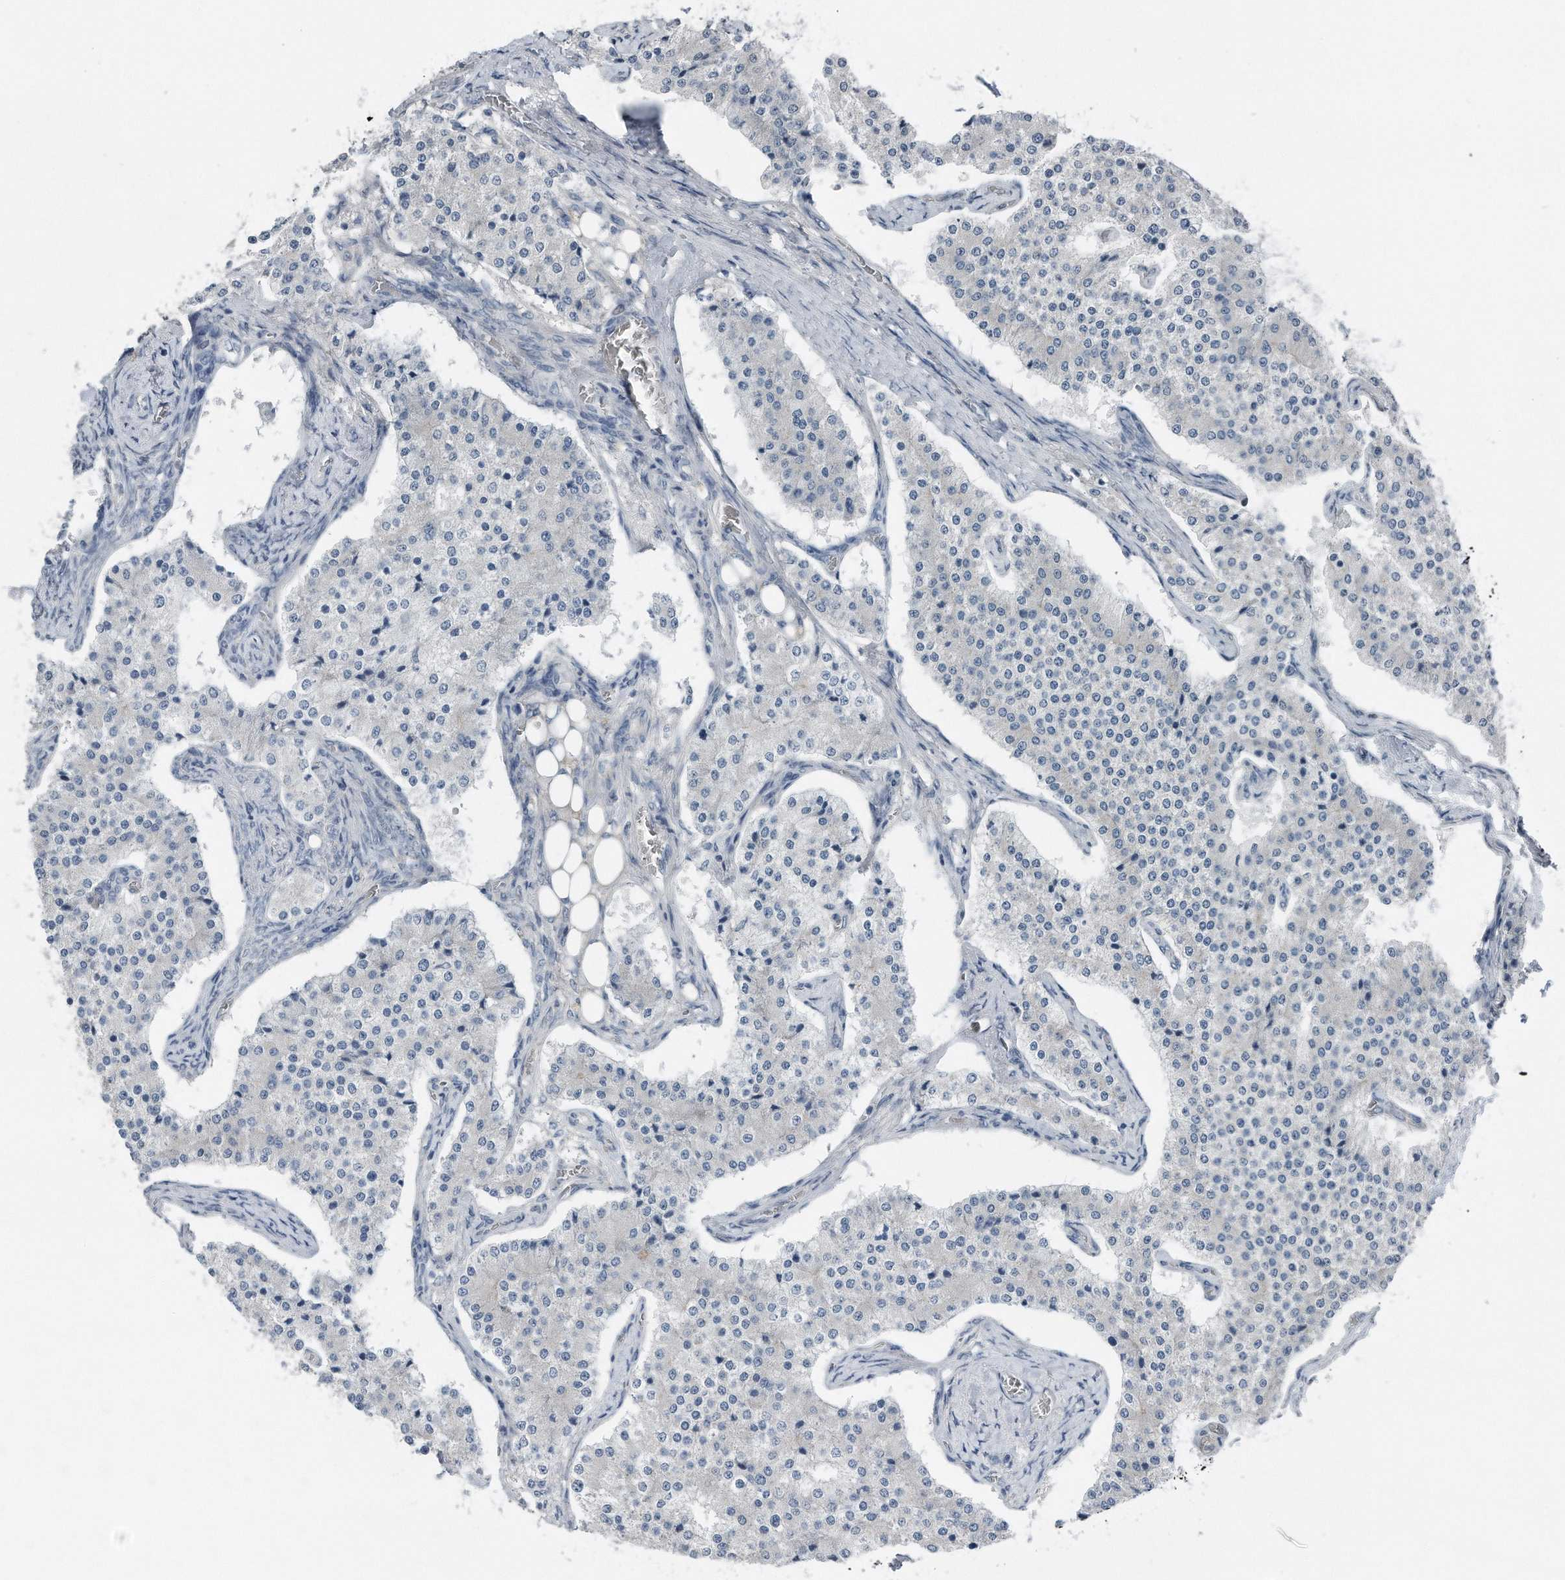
{"staining": {"intensity": "negative", "quantity": "none", "location": "none"}, "tissue": "carcinoid", "cell_type": "Tumor cells", "image_type": "cancer", "snomed": [{"axis": "morphology", "description": "Carcinoid, malignant, NOS"}, {"axis": "topography", "description": "Colon"}], "caption": "Tumor cells are negative for brown protein staining in carcinoid (malignant). (Immunohistochemistry, brightfield microscopy, high magnification).", "gene": "YRDC", "patient": {"sex": "female", "age": 52}}